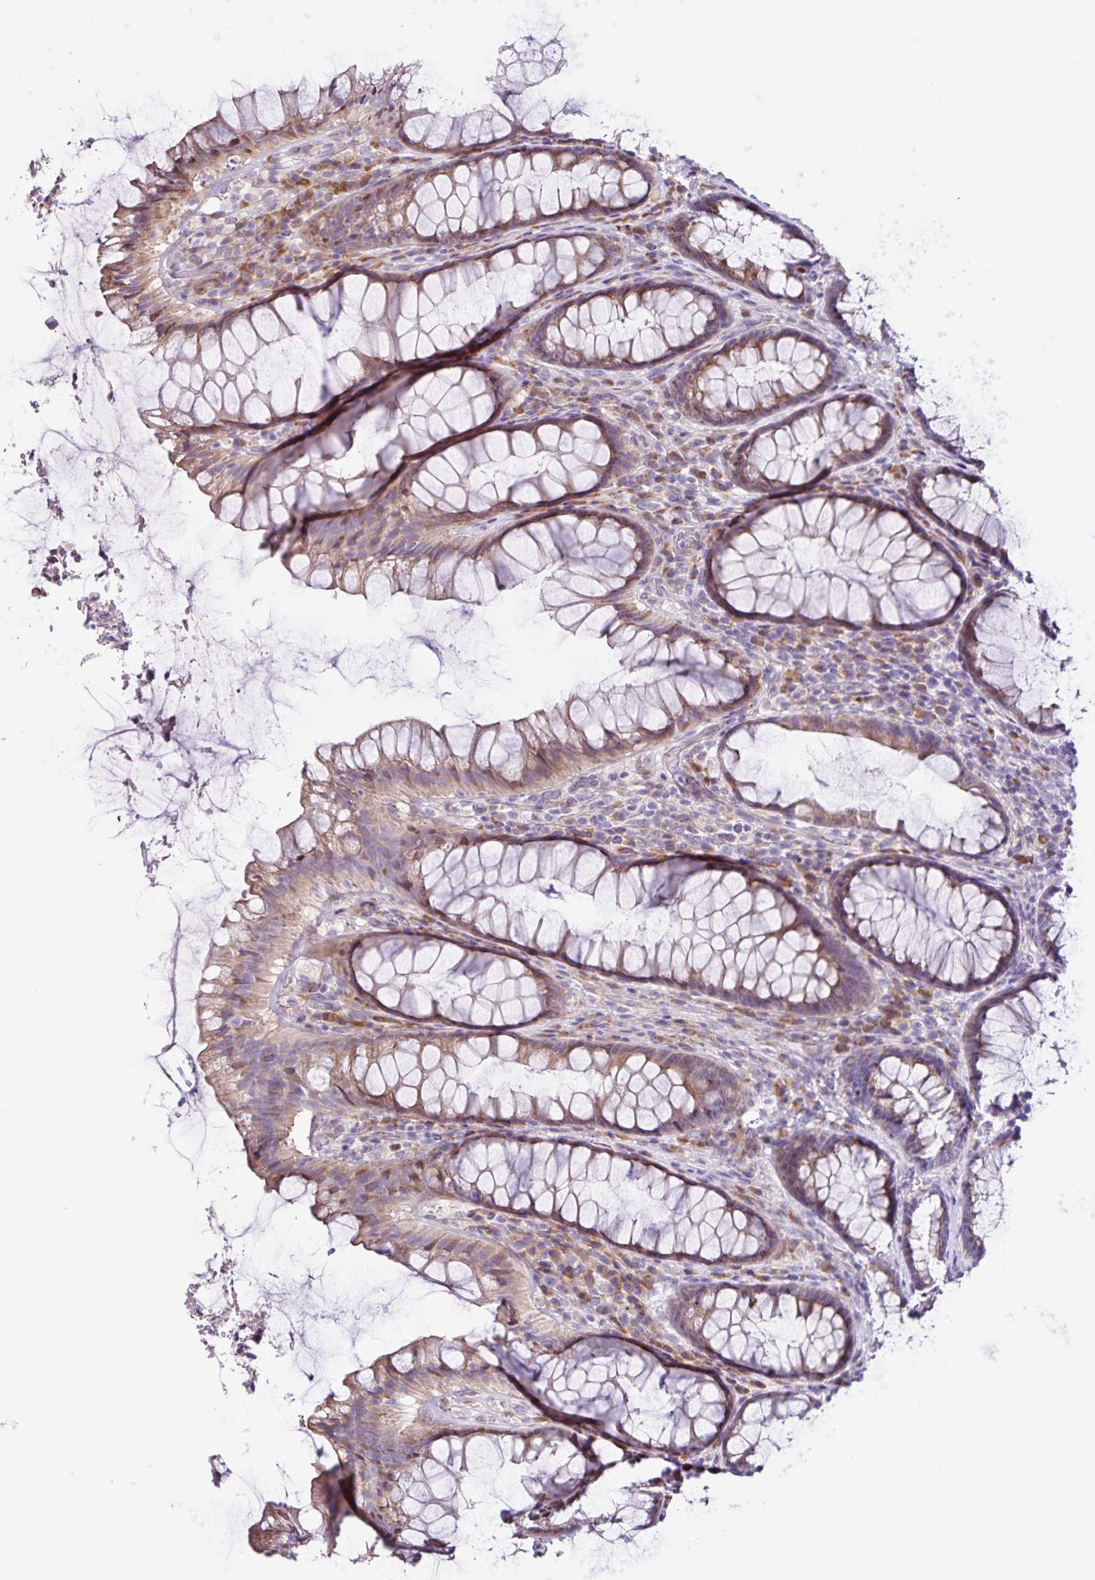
{"staining": {"intensity": "weak", "quantity": ">75%", "location": "cytoplasmic/membranous"}, "tissue": "rectum", "cell_type": "Glandular cells", "image_type": "normal", "snomed": [{"axis": "morphology", "description": "Normal tissue, NOS"}, {"axis": "topography", "description": "Rectum"}], "caption": "Benign rectum exhibits weak cytoplasmic/membranous expression in about >75% of glandular cells (DAB (3,3'-diaminobenzidine) IHC, brown staining for protein, blue staining for nuclei)..", "gene": "RNFT2", "patient": {"sex": "male", "age": 72}}